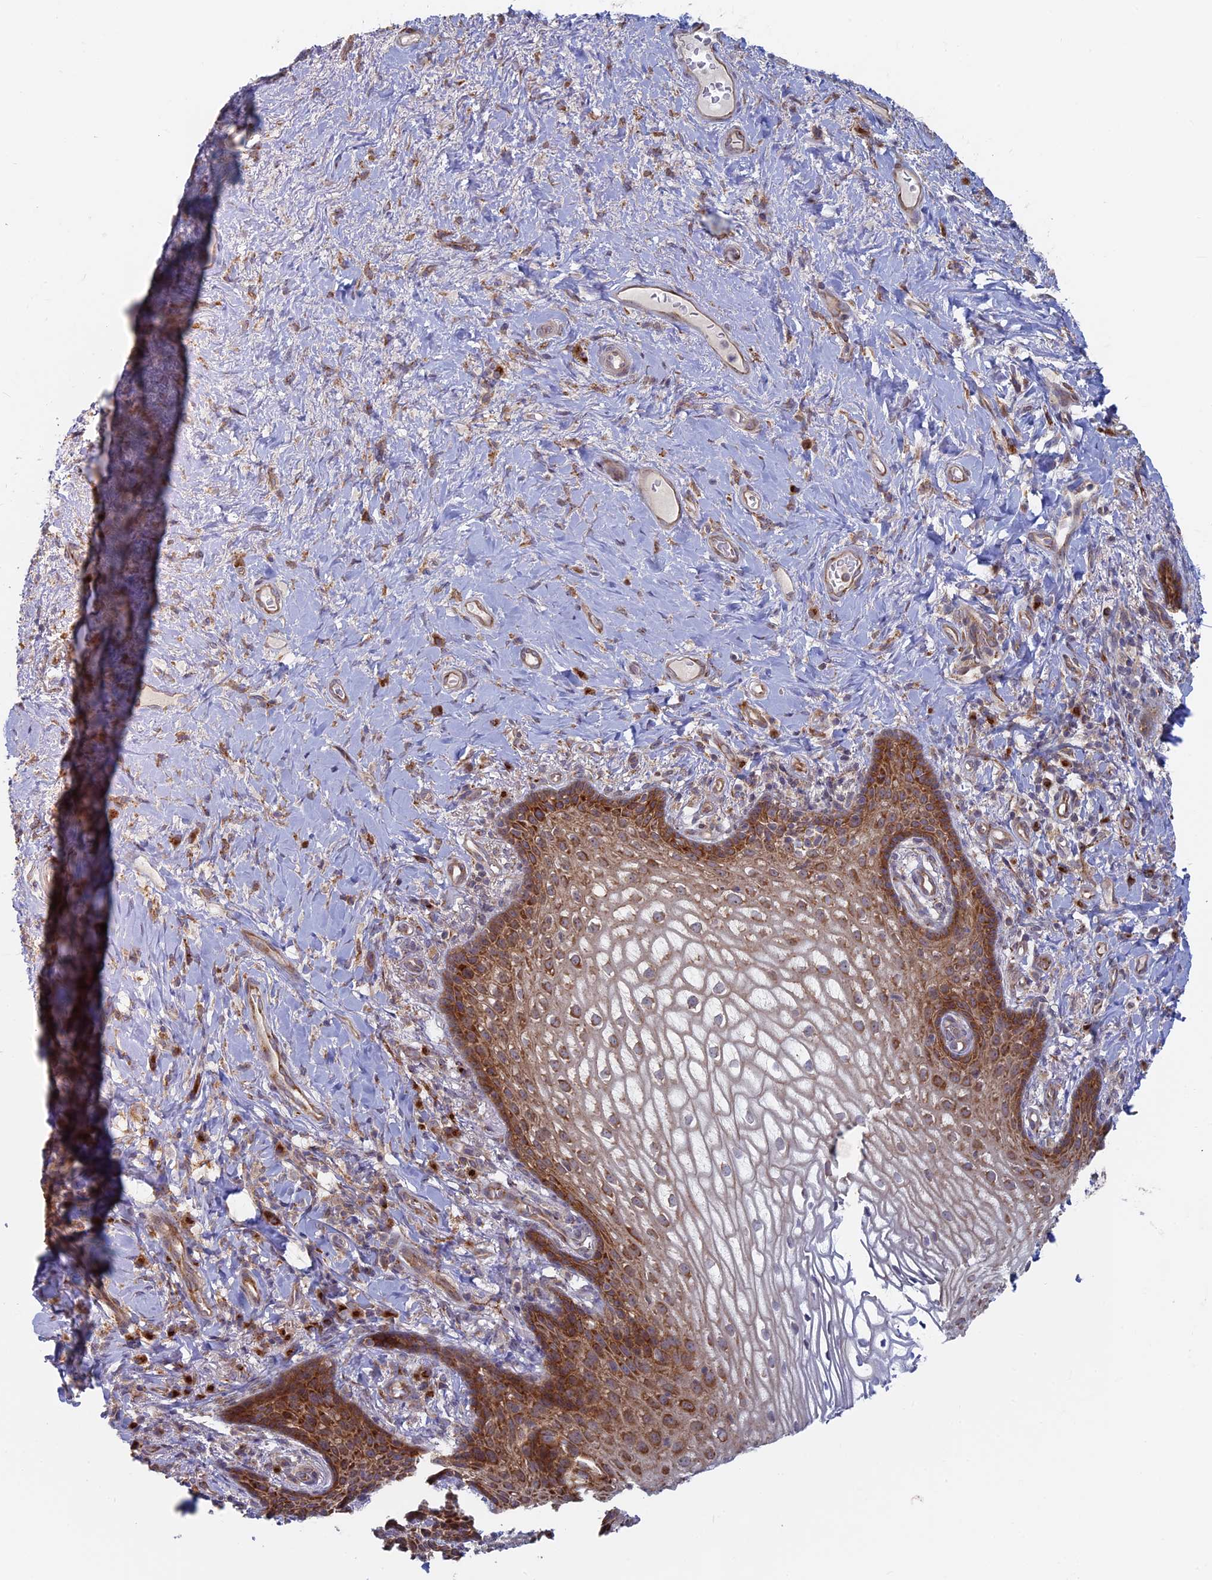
{"staining": {"intensity": "moderate", "quantity": ">75%", "location": "cytoplasmic/membranous"}, "tissue": "vagina", "cell_type": "Squamous epithelial cells", "image_type": "normal", "snomed": [{"axis": "morphology", "description": "Normal tissue, NOS"}, {"axis": "topography", "description": "Vagina"}], "caption": "Protein analysis of unremarkable vagina demonstrates moderate cytoplasmic/membranous positivity in about >75% of squamous epithelial cells. Immunohistochemistry (ihc) stains the protein of interest in brown and the nuclei are stained blue.", "gene": "TBC1D30", "patient": {"sex": "female", "age": 60}}